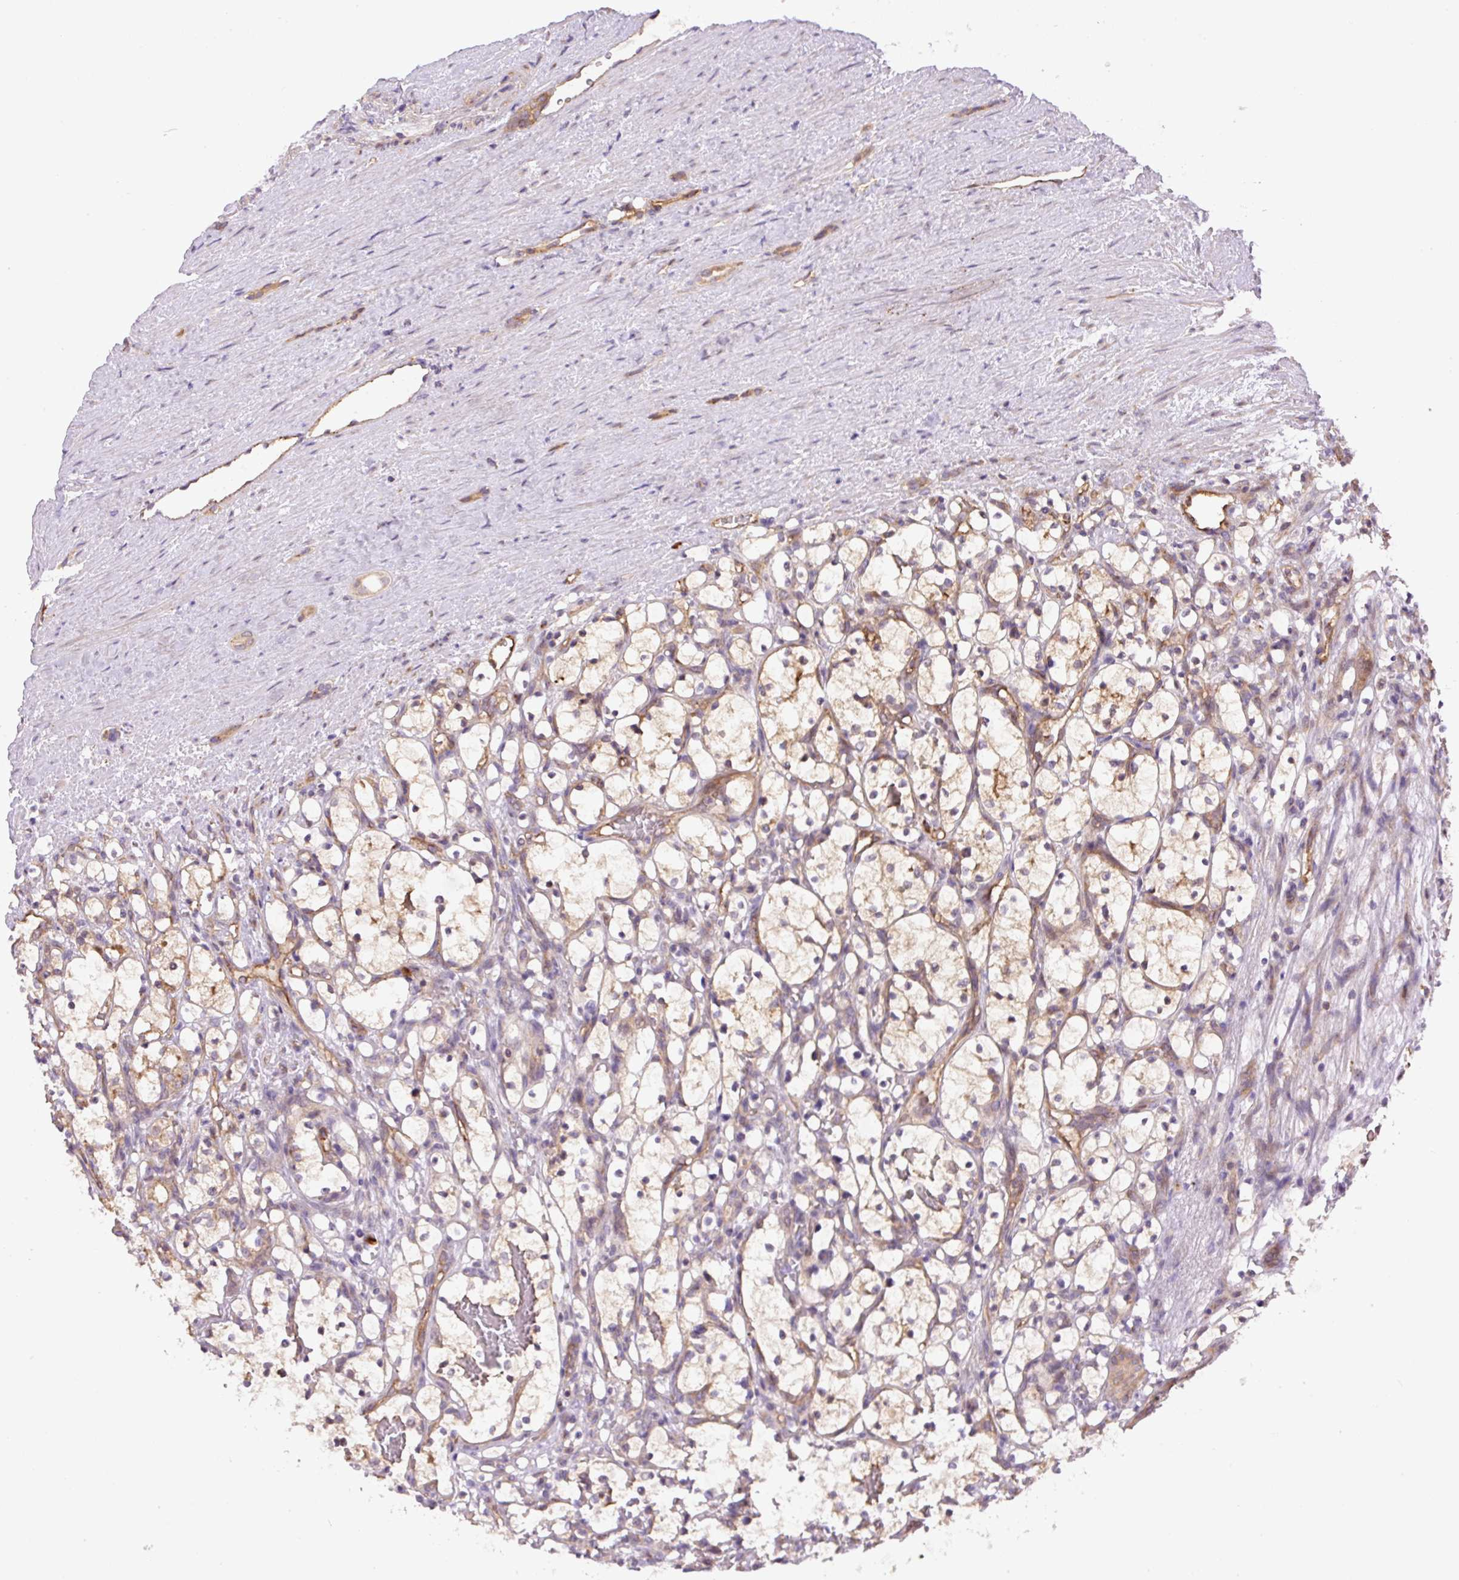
{"staining": {"intensity": "moderate", "quantity": "25%-75%", "location": "cytoplasmic/membranous"}, "tissue": "renal cancer", "cell_type": "Tumor cells", "image_type": "cancer", "snomed": [{"axis": "morphology", "description": "Adenocarcinoma, NOS"}, {"axis": "topography", "description": "Kidney"}], "caption": "Brown immunohistochemical staining in human renal cancer (adenocarcinoma) reveals moderate cytoplasmic/membranous positivity in approximately 25%-75% of tumor cells.", "gene": "PPME1", "patient": {"sex": "female", "age": 69}}